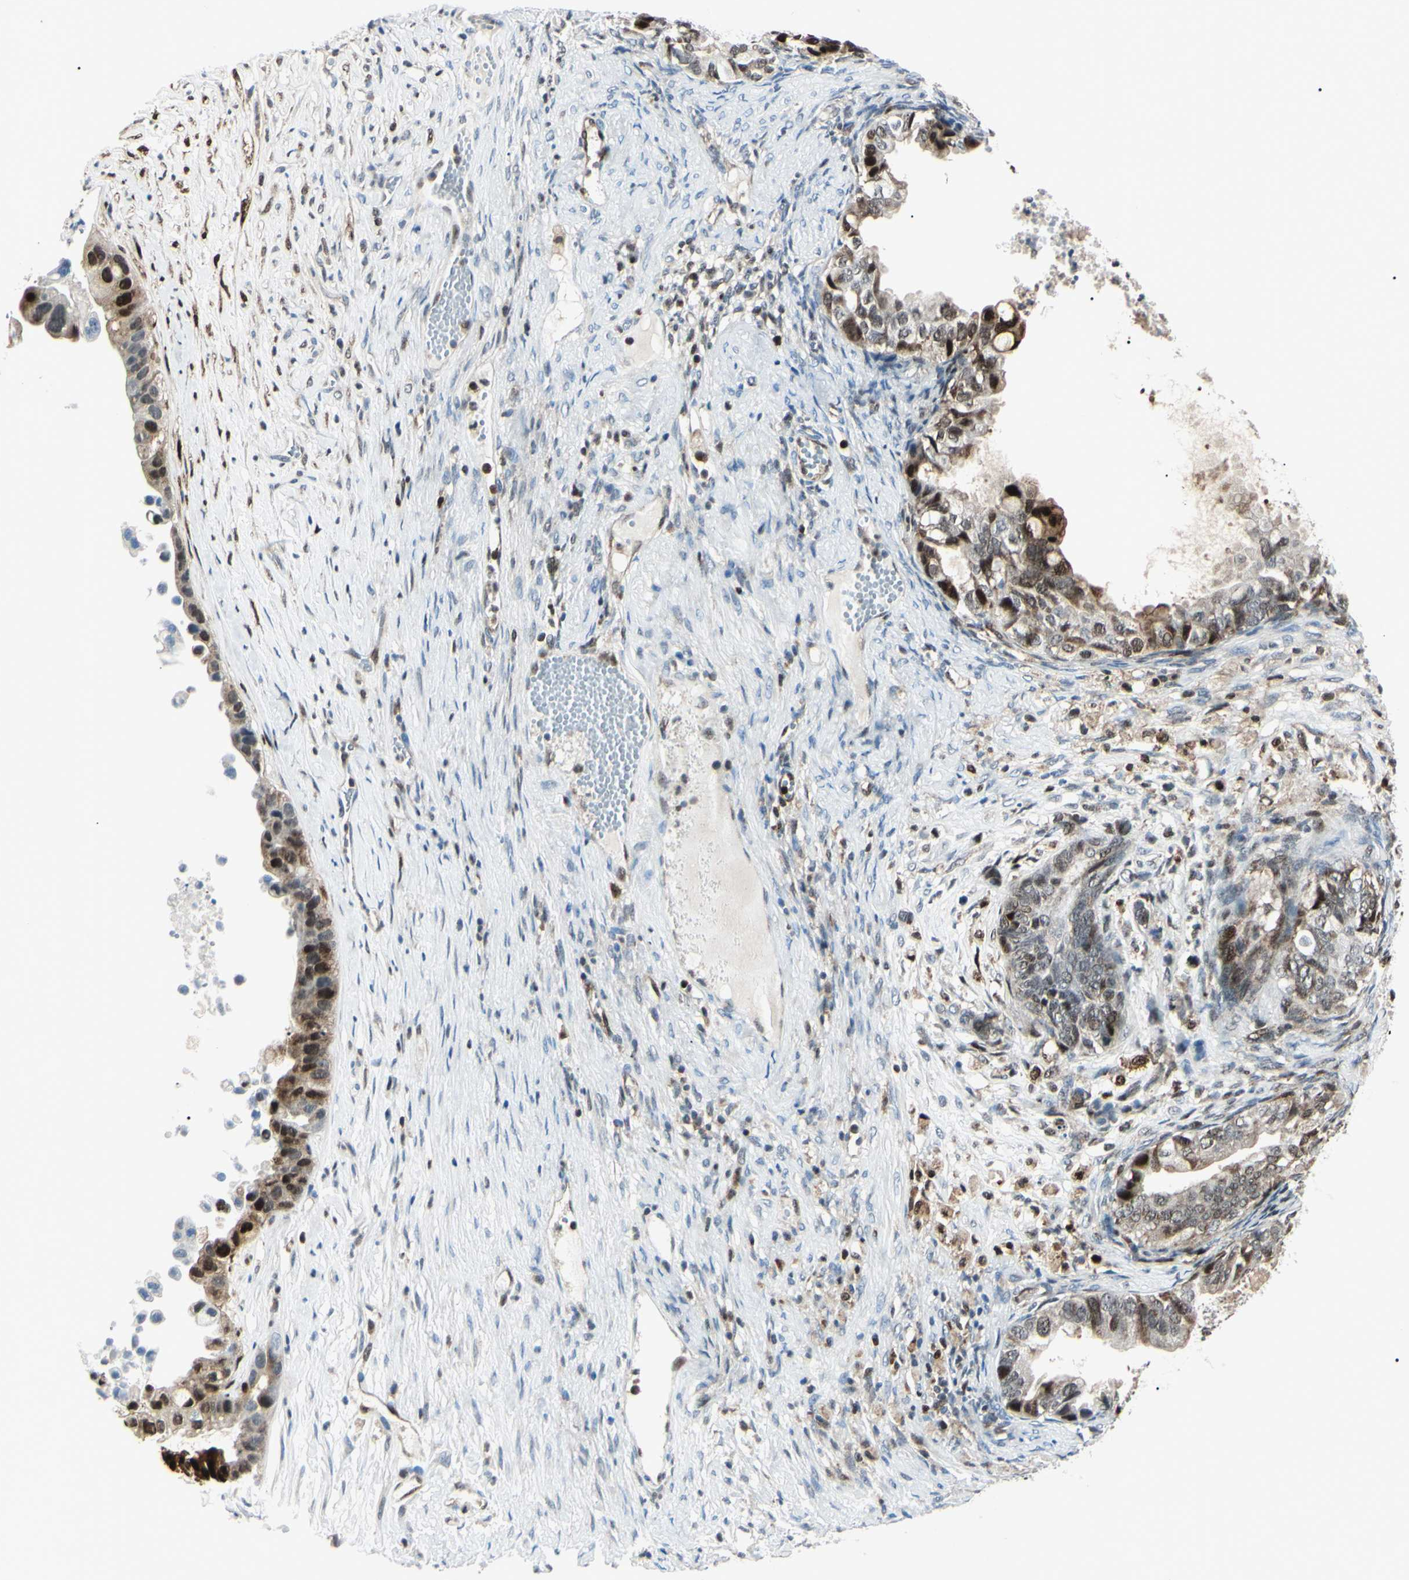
{"staining": {"intensity": "strong", "quantity": "25%-75%", "location": "cytoplasmic/membranous,nuclear"}, "tissue": "ovarian cancer", "cell_type": "Tumor cells", "image_type": "cancer", "snomed": [{"axis": "morphology", "description": "Cystadenocarcinoma, mucinous, NOS"}, {"axis": "topography", "description": "Ovary"}], "caption": "The histopathology image displays immunohistochemical staining of ovarian cancer (mucinous cystadenocarcinoma). There is strong cytoplasmic/membranous and nuclear expression is identified in about 25%-75% of tumor cells.", "gene": "PGK1", "patient": {"sex": "female", "age": 80}}